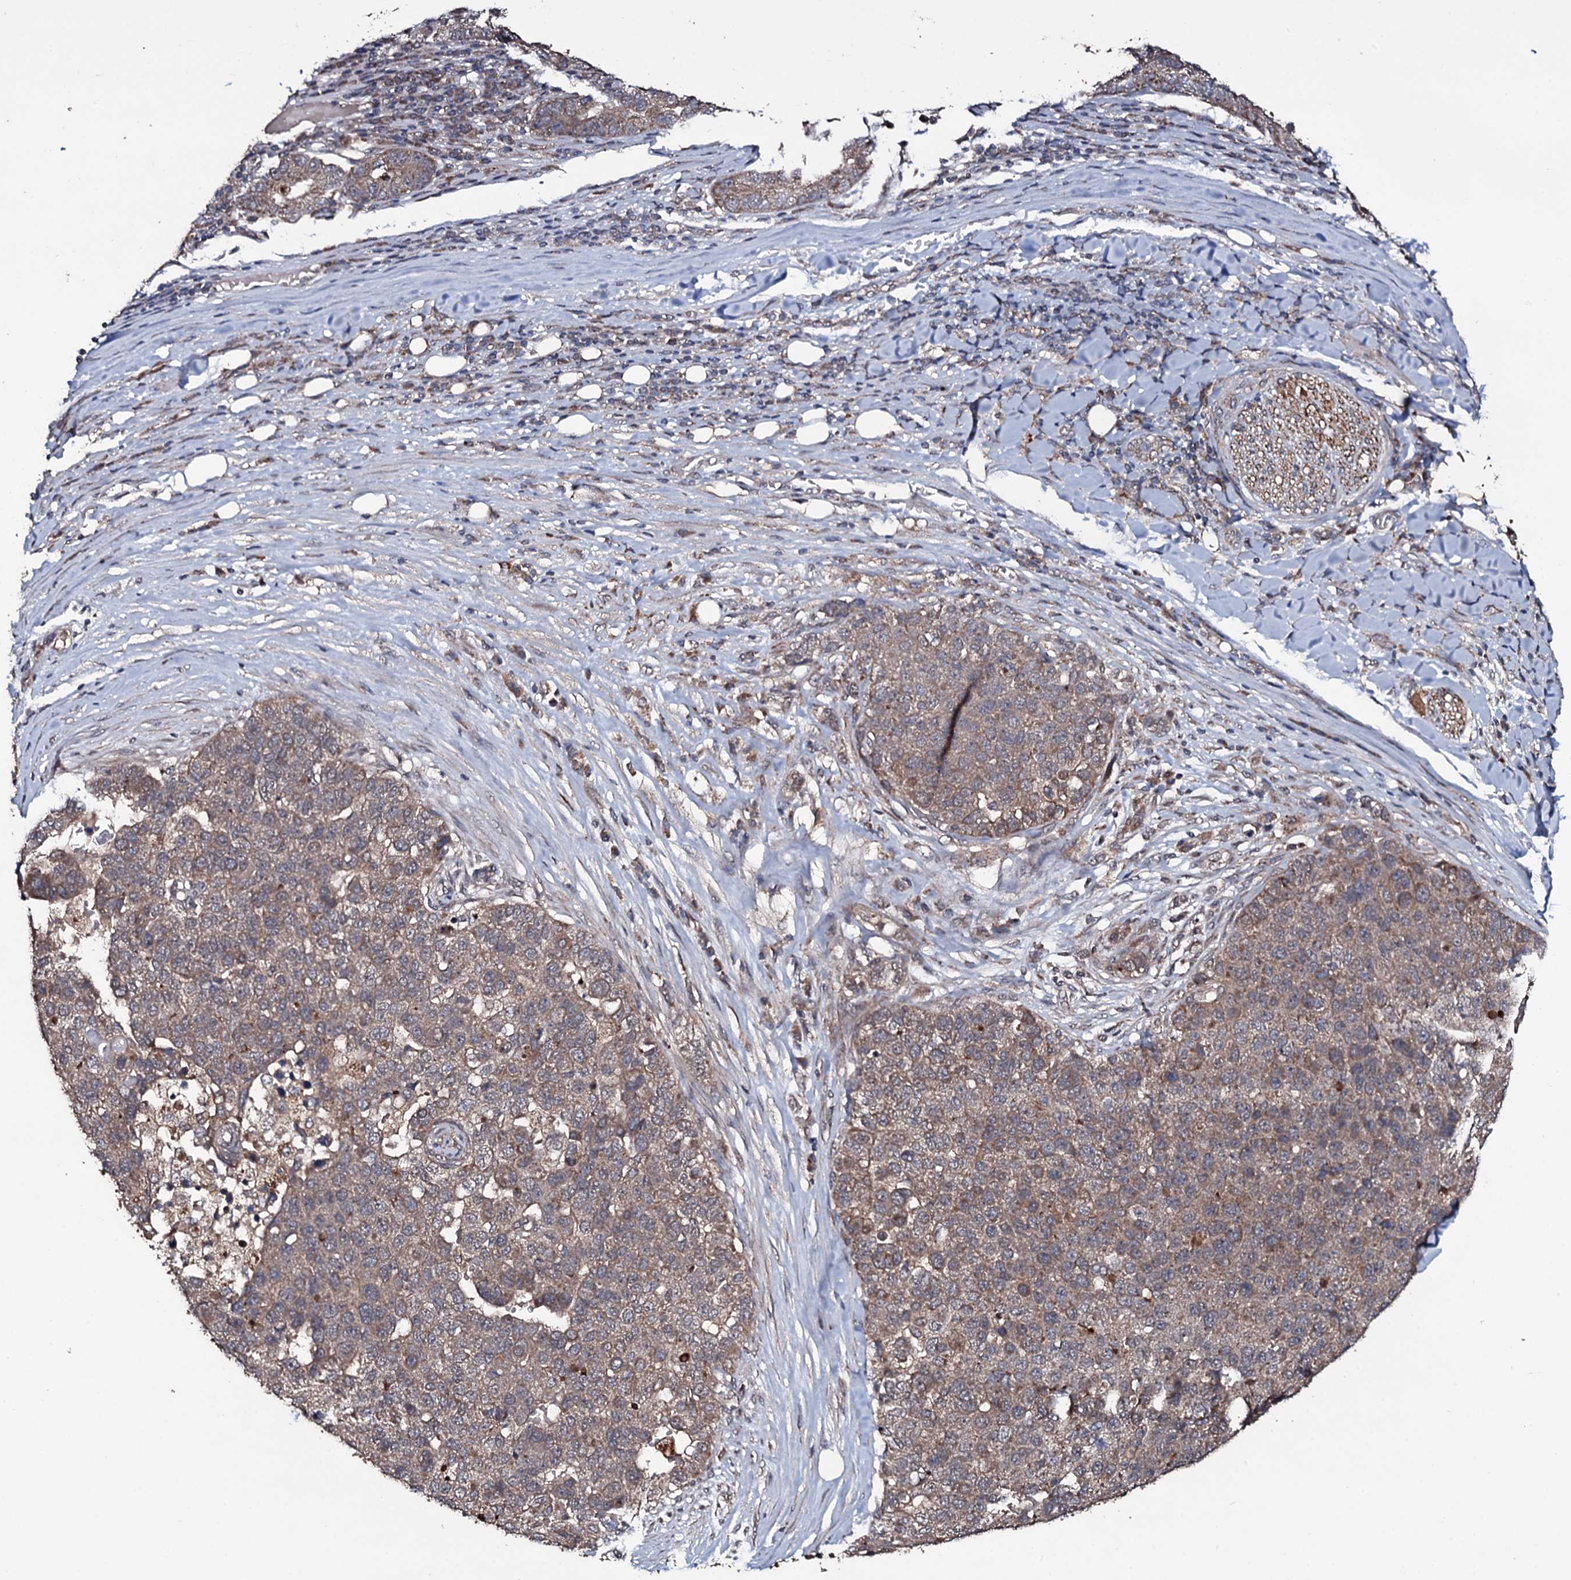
{"staining": {"intensity": "weak", "quantity": ">75%", "location": "cytoplasmic/membranous"}, "tissue": "pancreatic cancer", "cell_type": "Tumor cells", "image_type": "cancer", "snomed": [{"axis": "morphology", "description": "Adenocarcinoma, NOS"}, {"axis": "topography", "description": "Pancreas"}], "caption": "Immunohistochemical staining of adenocarcinoma (pancreatic) reveals low levels of weak cytoplasmic/membranous staining in about >75% of tumor cells. (Stains: DAB (3,3'-diaminobenzidine) in brown, nuclei in blue, Microscopy: brightfield microscopy at high magnification).", "gene": "MRPS31", "patient": {"sex": "female", "age": 61}}